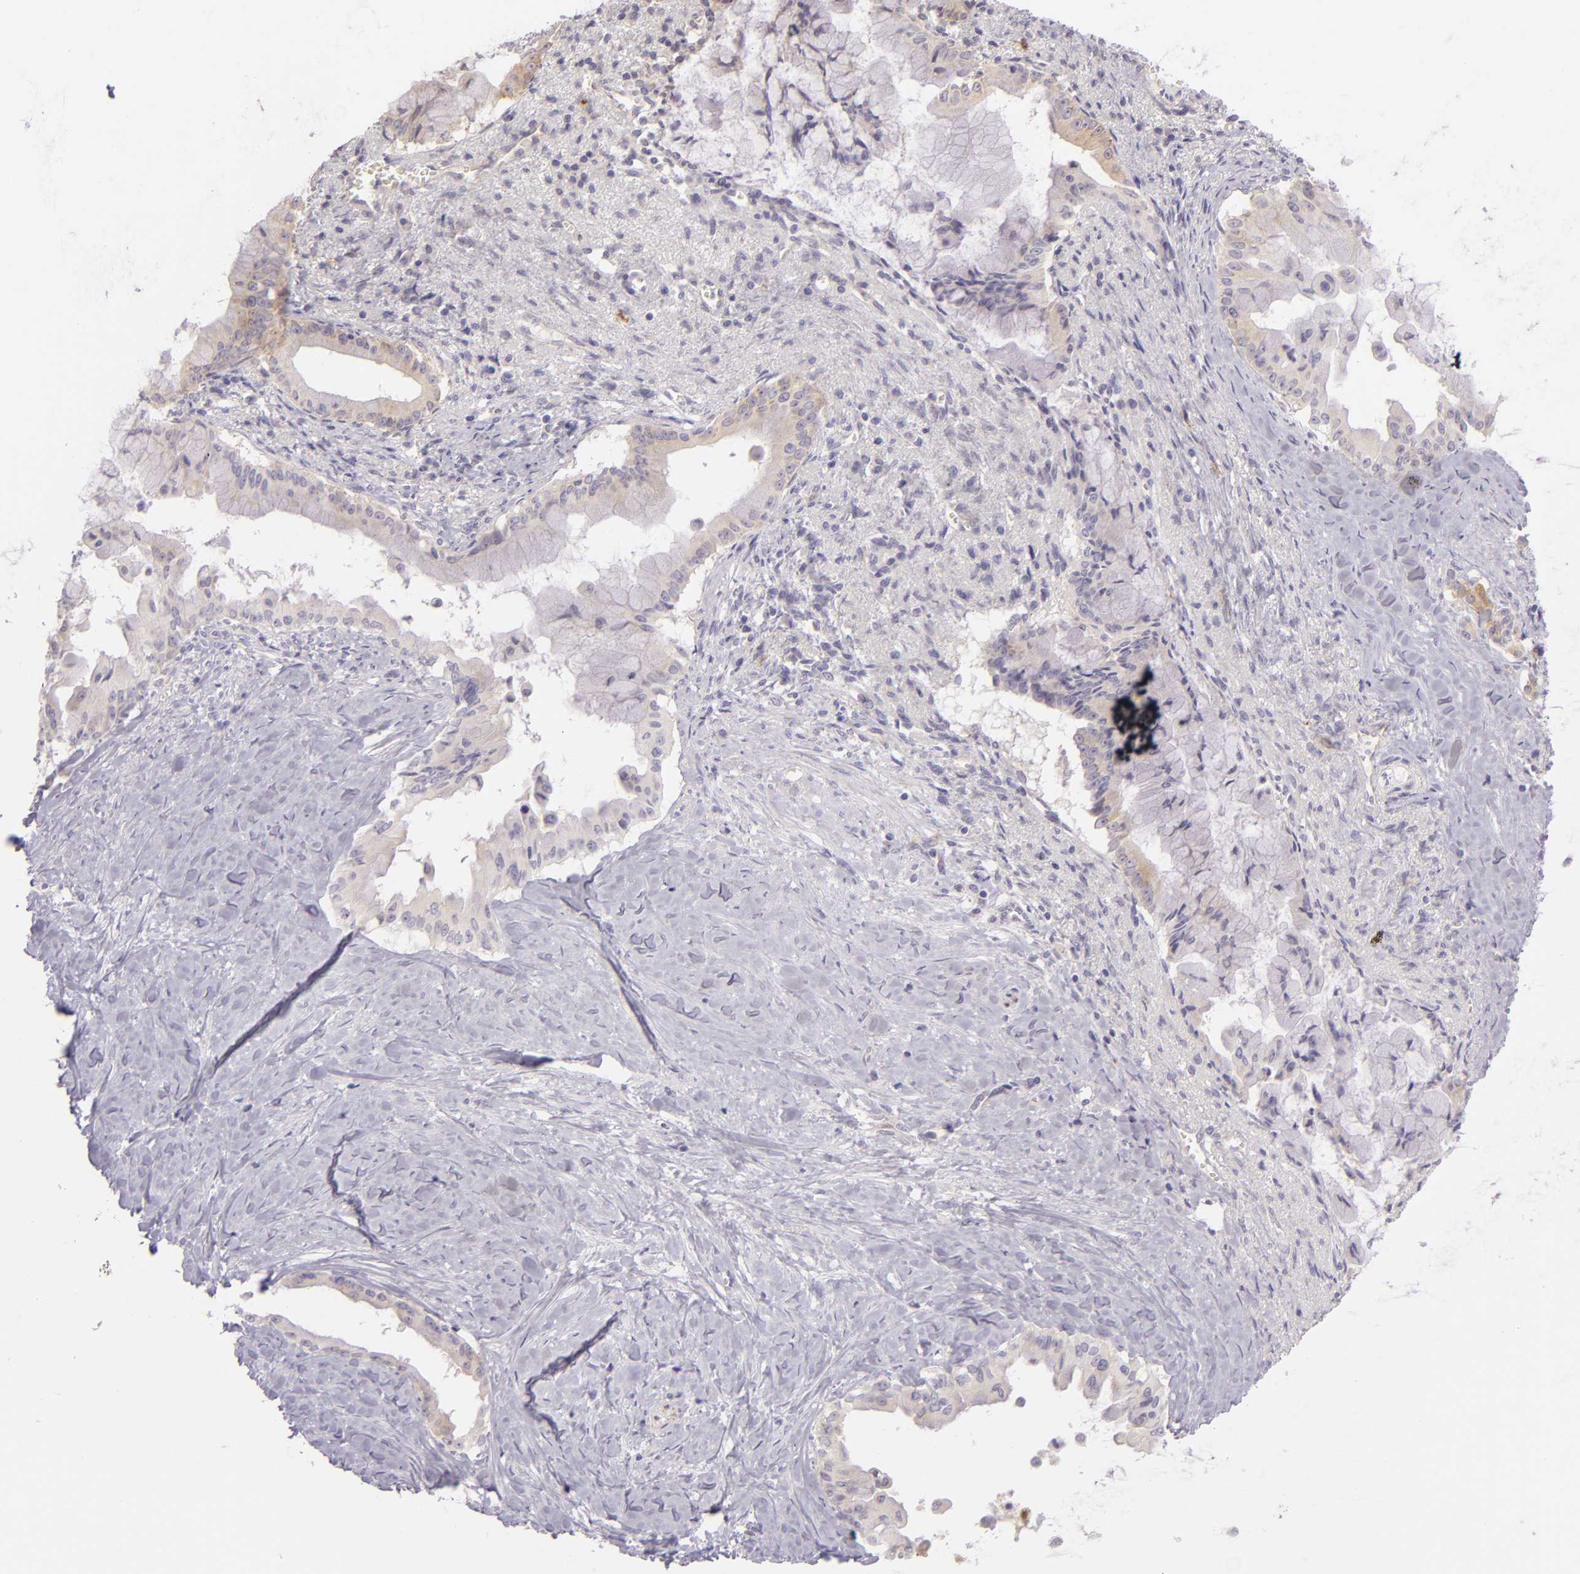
{"staining": {"intensity": "negative", "quantity": "none", "location": "none"}, "tissue": "pancreatic cancer", "cell_type": "Tumor cells", "image_type": "cancer", "snomed": [{"axis": "morphology", "description": "Adenocarcinoma, NOS"}, {"axis": "topography", "description": "Pancreas"}], "caption": "An immunohistochemistry (IHC) histopathology image of adenocarcinoma (pancreatic) is shown. There is no staining in tumor cells of adenocarcinoma (pancreatic). (Immunohistochemistry, brightfield microscopy, high magnification).", "gene": "ZC3H7B", "patient": {"sex": "male", "age": 59}}